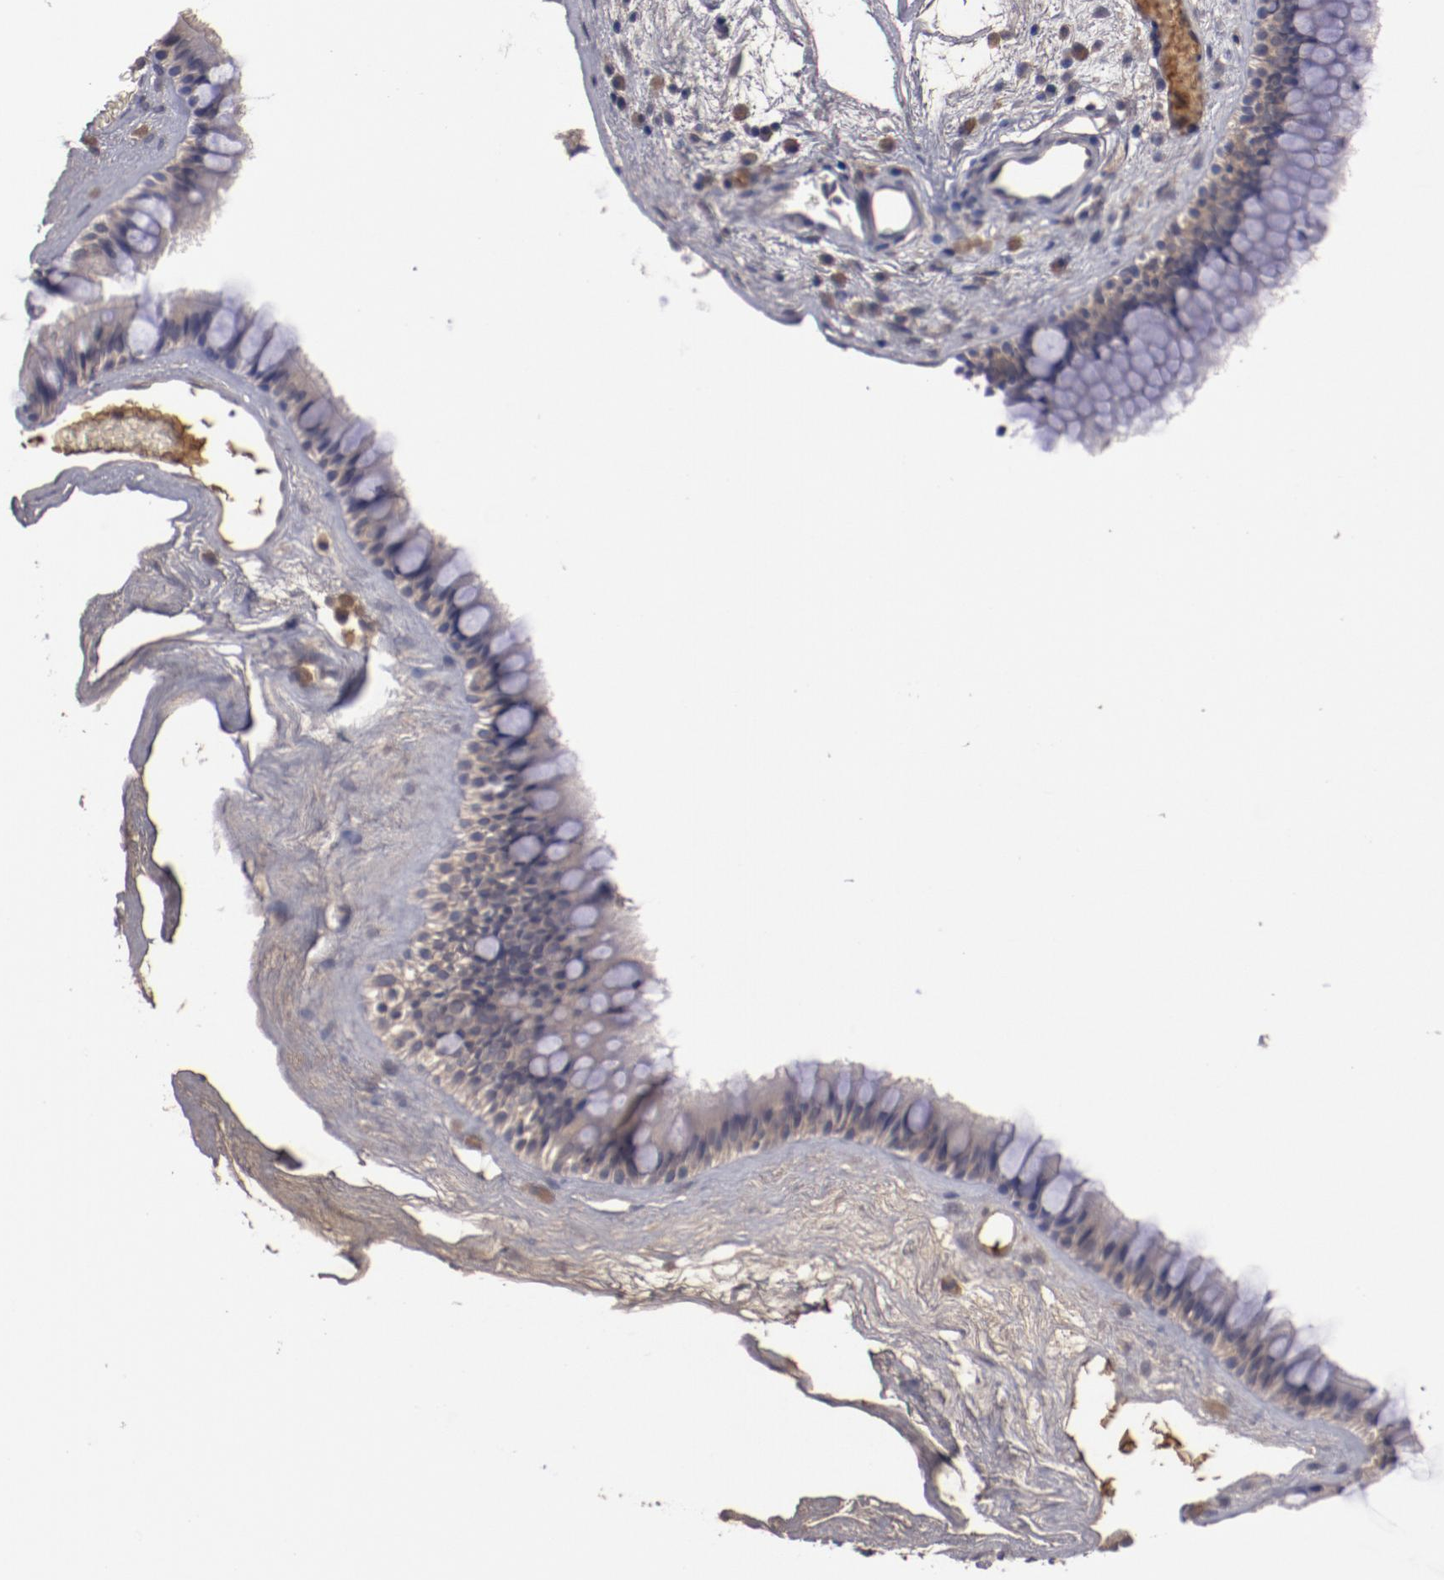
{"staining": {"intensity": "weak", "quantity": "25%-75%", "location": "cytoplasmic/membranous"}, "tissue": "nasopharynx", "cell_type": "Respiratory epithelial cells", "image_type": "normal", "snomed": [{"axis": "morphology", "description": "Normal tissue, NOS"}, {"axis": "morphology", "description": "Inflammation, NOS"}, {"axis": "topography", "description": "Nasopharynx"}], "caption": "Protein expression by immunohistochemistry reveals weak cytoplasmic/membranous expression in approximately 25%-75% of respiratory epithelial cells in normal nasopharynx.", "gene": "CP", "patient": {"sex": "male", "age": 48}}